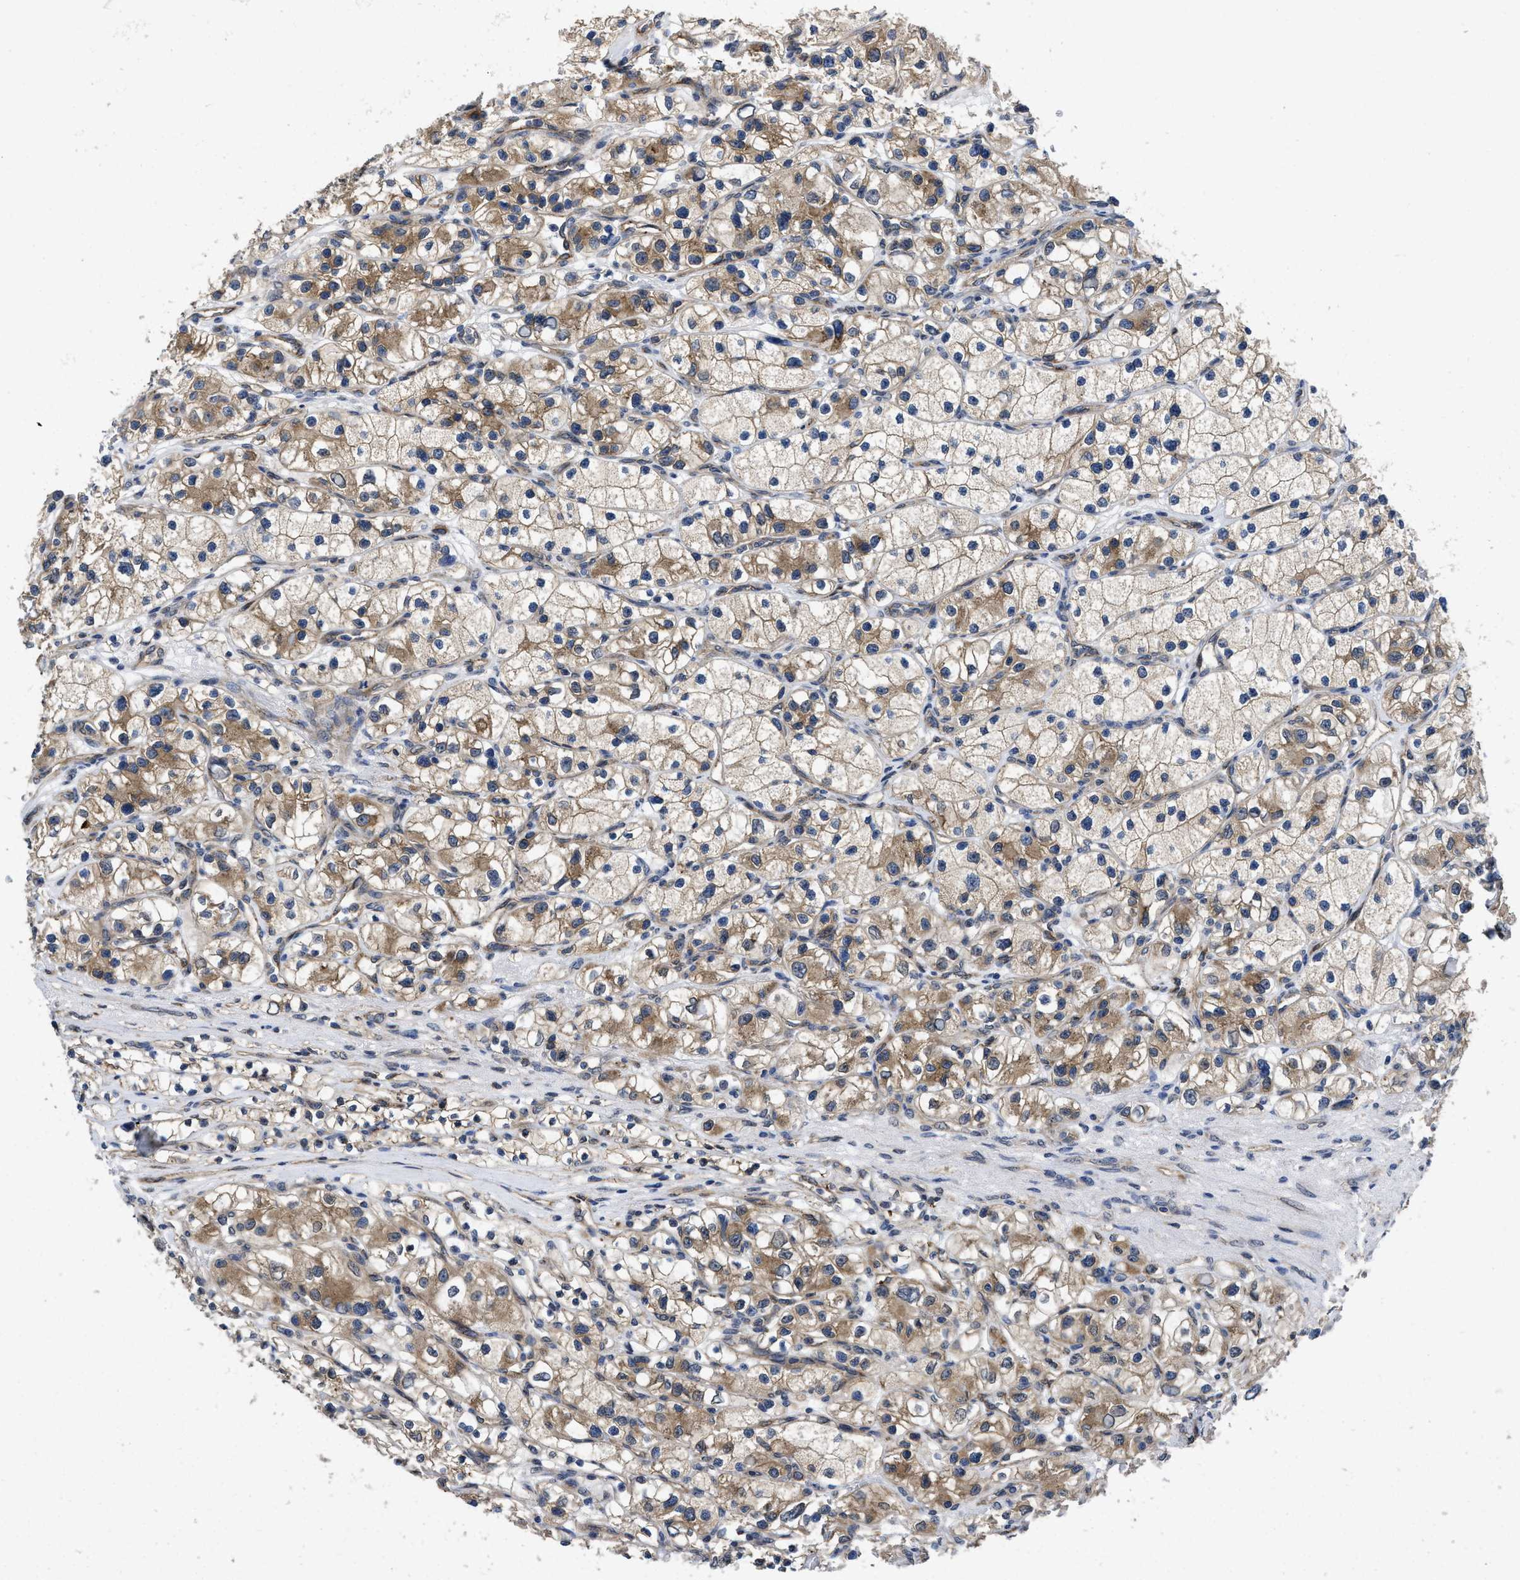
{"staining": {"intensity": "moderate", "quantity": ">75%", "location": "cytoplasmic/membranous"}, "tissue": "renal cancer", "cell_type": "Tumor cells", "image_type": "cancer", "snomed": [{"axis": "morphology", "description": "Adenocarcinoma, NOS"}, {"axis": "topography", "description": "Kidney"}], "caption": "Renal cancer tissue displays moderate cytoplasmic/membranous positivity in about >75% of tumor cells (IHC, brightfield microscopy, high magnification).", "gene": "PKD2", "patient": {"sex": "female", "age": 57}}